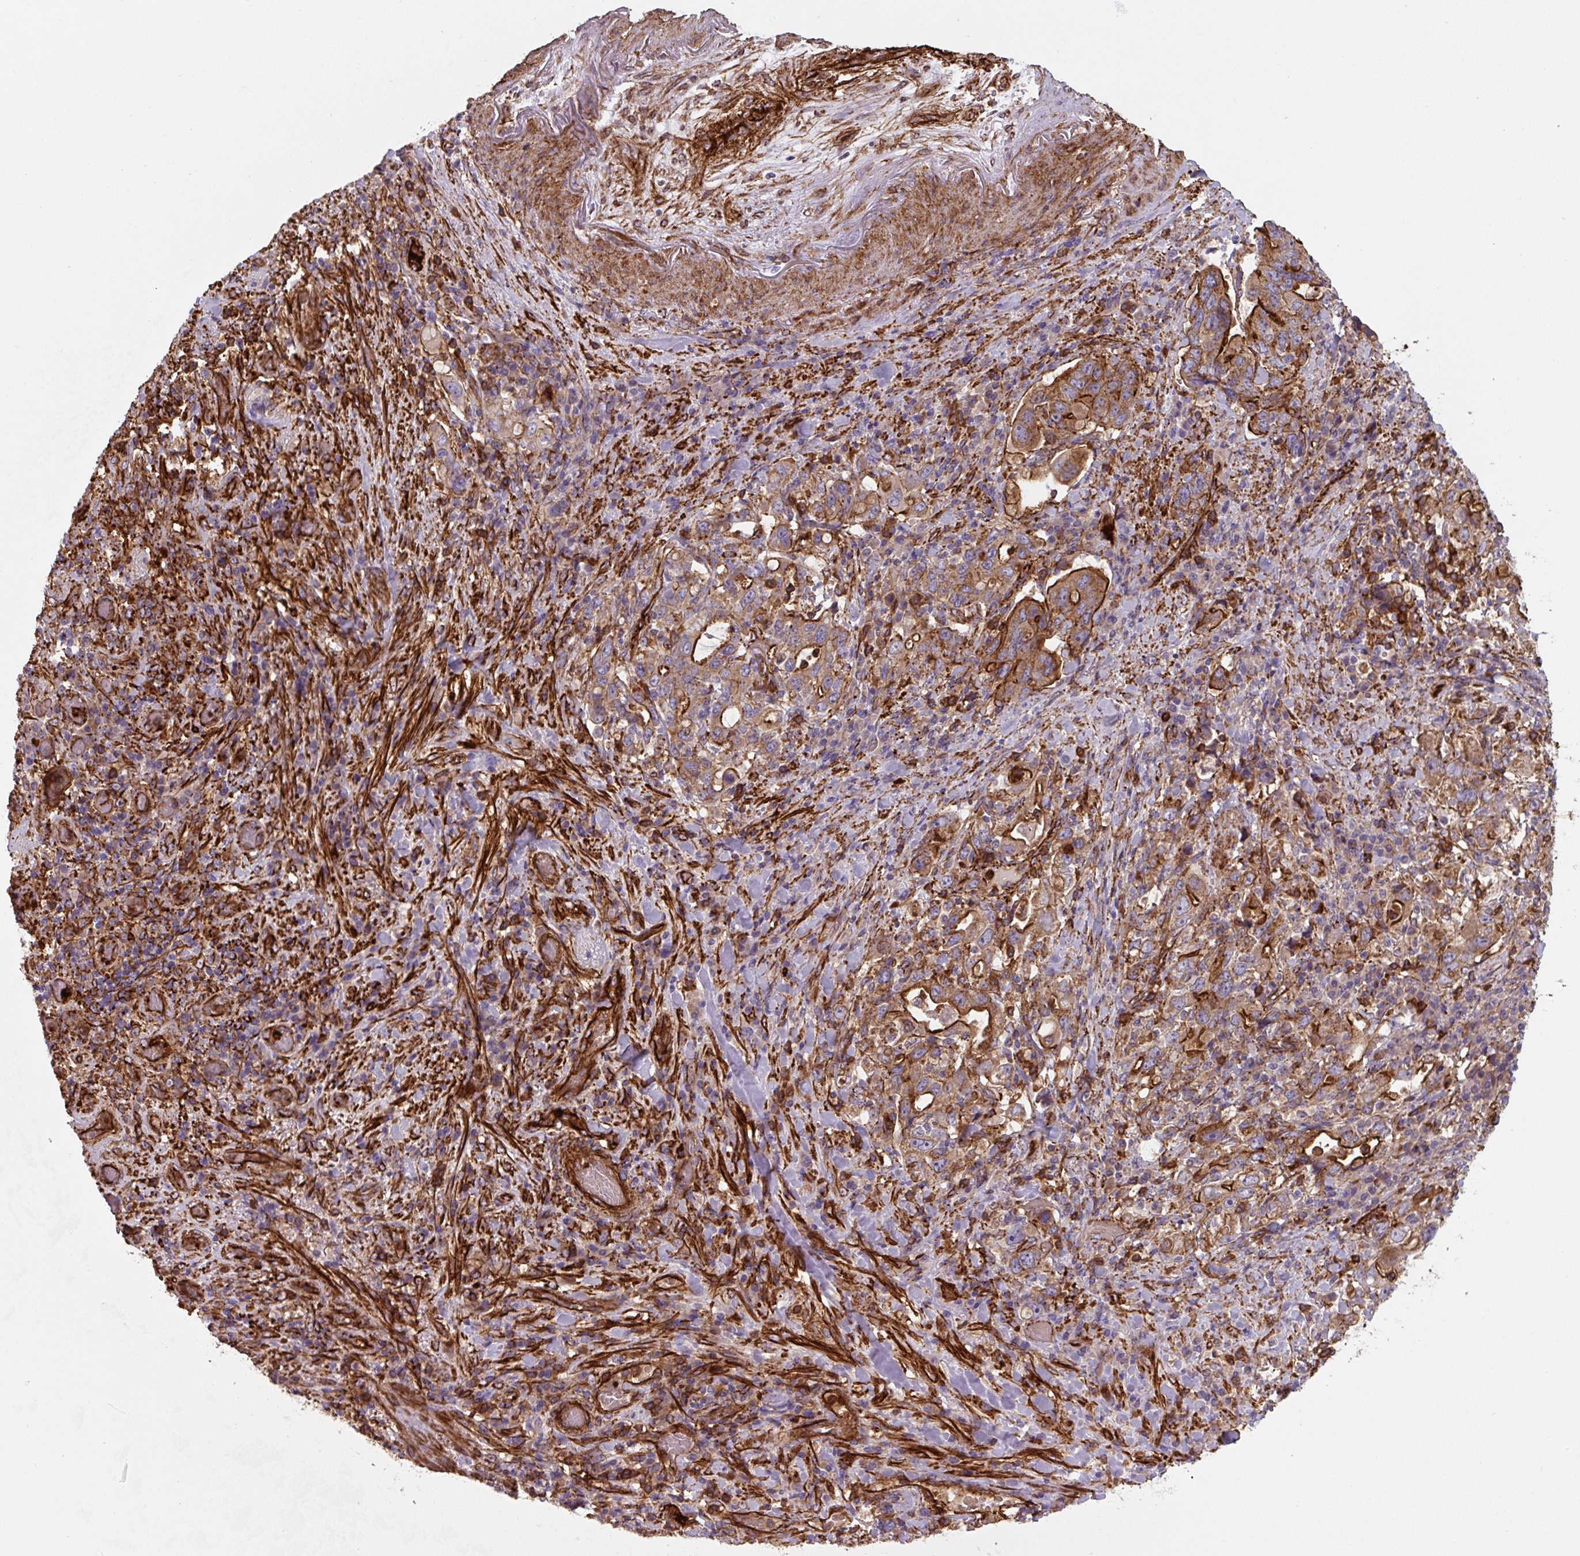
{"staining": {"intensity": "moderate", "quantity": ">75%", "location": "cytoplasmic/membranous"}, "tissue": "stomach cancer", "cell_type": "Tumor cells", "image_type": "cancer", "snomed": [{"axis": "morphology", "description": "Adenocarcinoma, NOS"}, {"axis": "topography", "description": "Stomach, upper"}, {"axis": "topography", "description": "Stomach"}], "caption": "Adenocarcinoma (stomach) stained with DAB (3,3'-diaminobenzidine) immunohistochemistry reveals medium levels of moderate cytoplasmic/membranous positivity in approximately >75% of tumor cells. Ihc stains the protein of interest in brown and the nuclei are stained blue.", "gene": "DHFR2", "patient": {"sex": "male", "age": 62}}